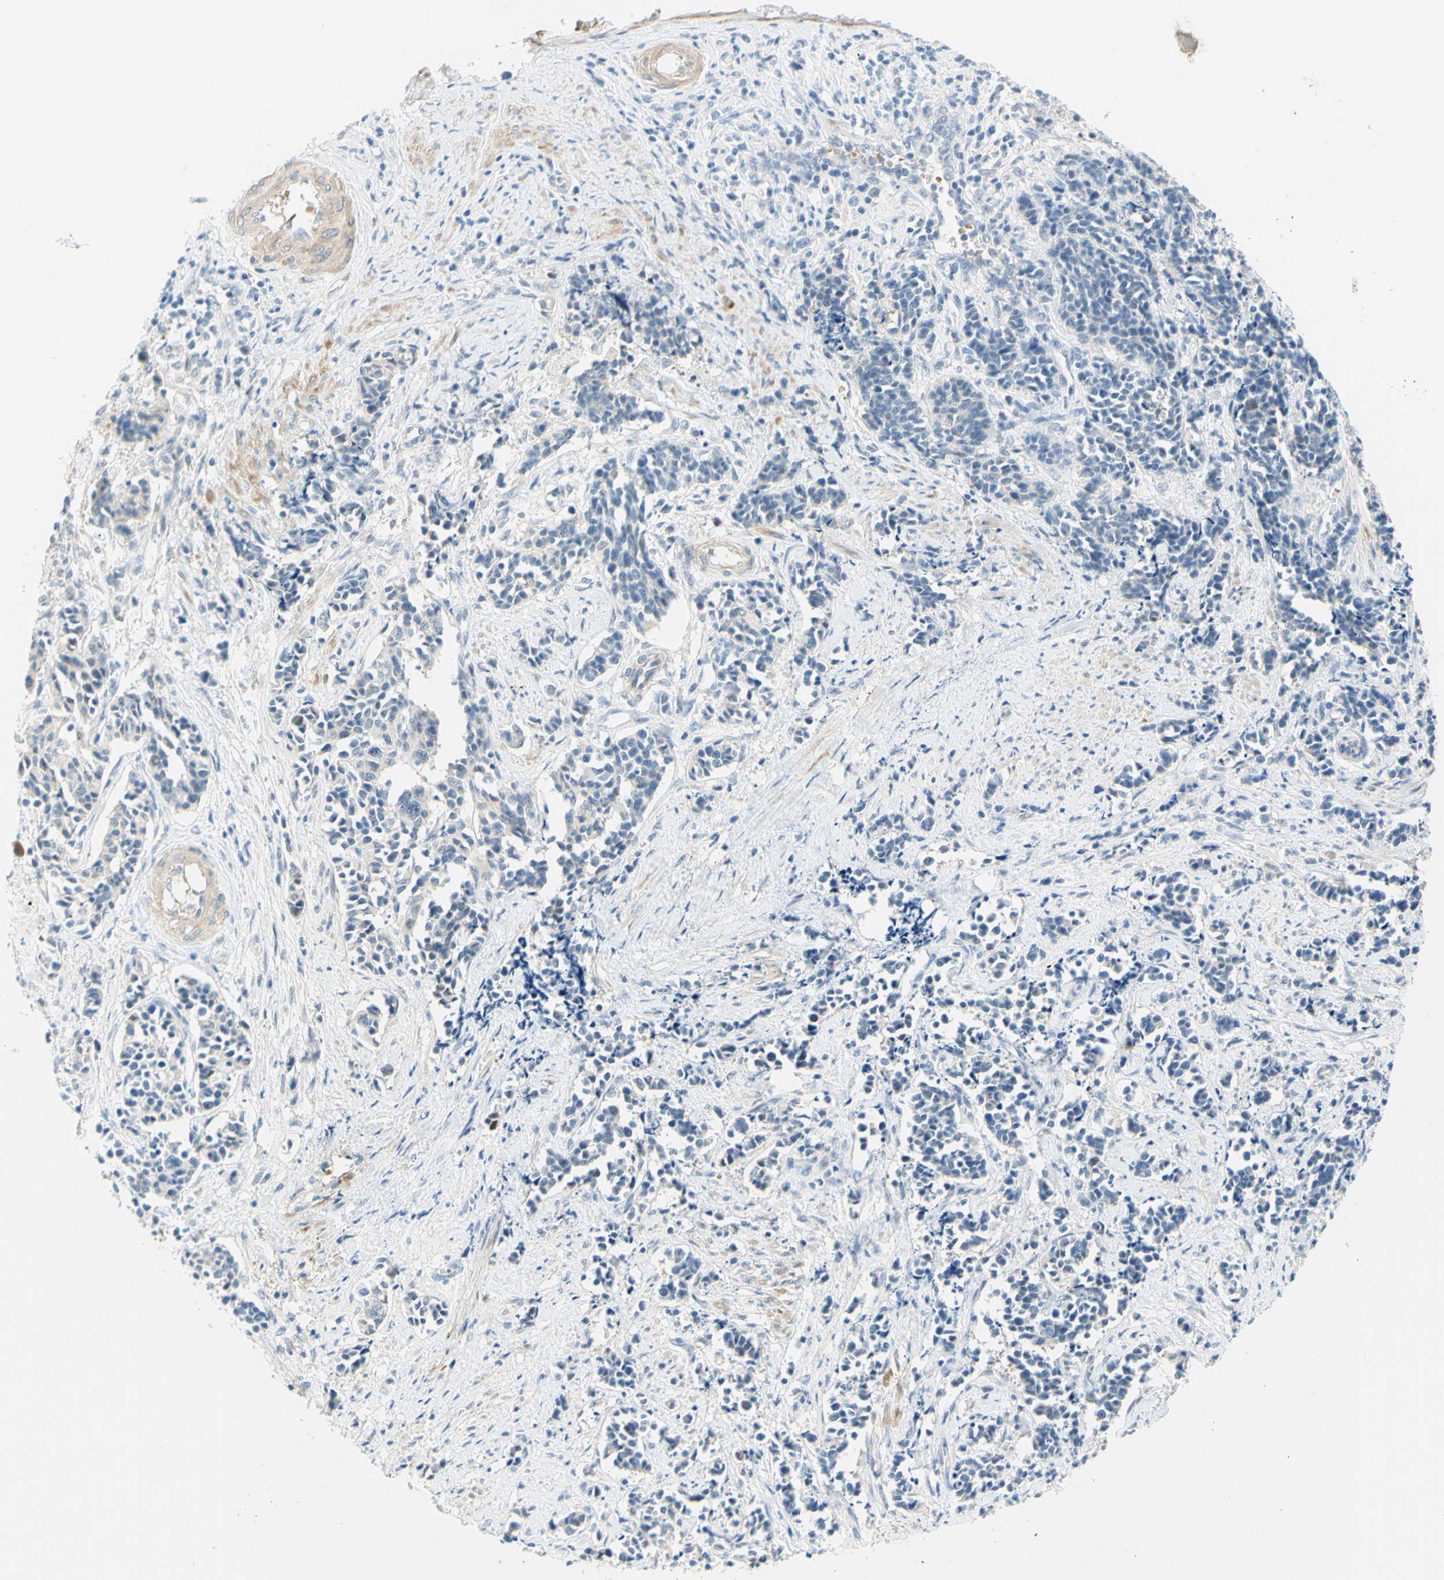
{"staining": {"intensity": "negative", "quantity": "none", "location": "none"}, "tissue": "cervical cancer", "cell_type": "Tumor cells", "image_type": "cancer", "snomed": [{"axis": "morphology", "description": "Normal tissue, NOS"}, {"axis": "morphology", "description": "Squamous cell carcinoma, NOS"}, {"axis": "topography", "description": "Cervix"}], "caption": "Cervical cancer was stained to show a protein in brown. There is no significant expression in tumor cells.", "gene": "ENTREP2", "patient": {"sex": "female", "age": 35}}